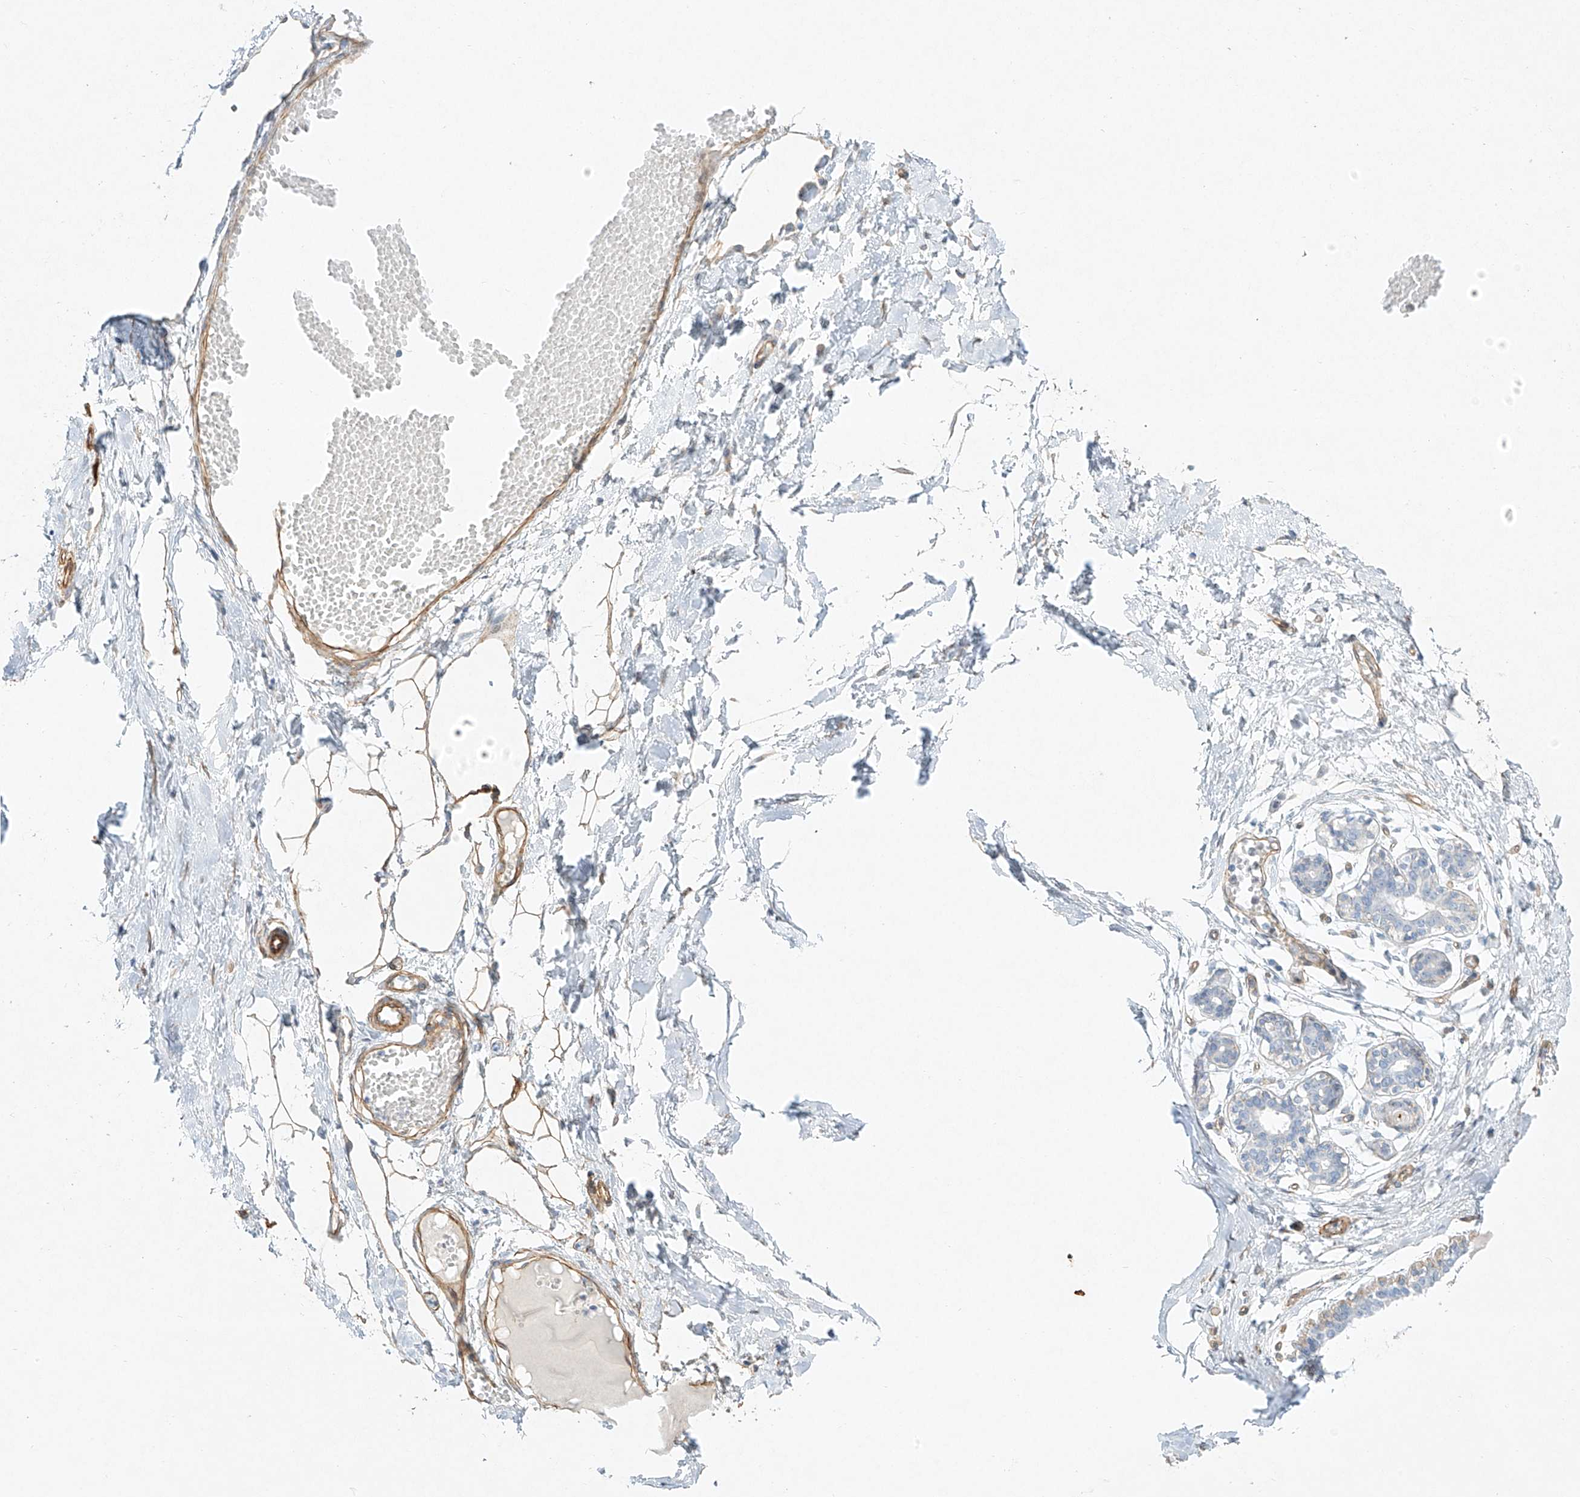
{"staining": {"intensity": "moderate", "quantity": "25%-75%", "location": "cytoplasmic/membranous"}, "tissue": "breast", "cell_type": "Adipocytes", "image_type": "normal", "snomed": [{"axis": "morphology", "description": "Normal tissue, NOS"}, {"axis": "topography", "description": "Breast"}], "caption": "Approximately 25%-75% of adipocytes in benign human breast display moderate cytoplasmic/membranous protein expression as visualized by brown immunohistochemical staining.", "gene": "REEP2", "patient": {"sex": "female", "age": 27}}